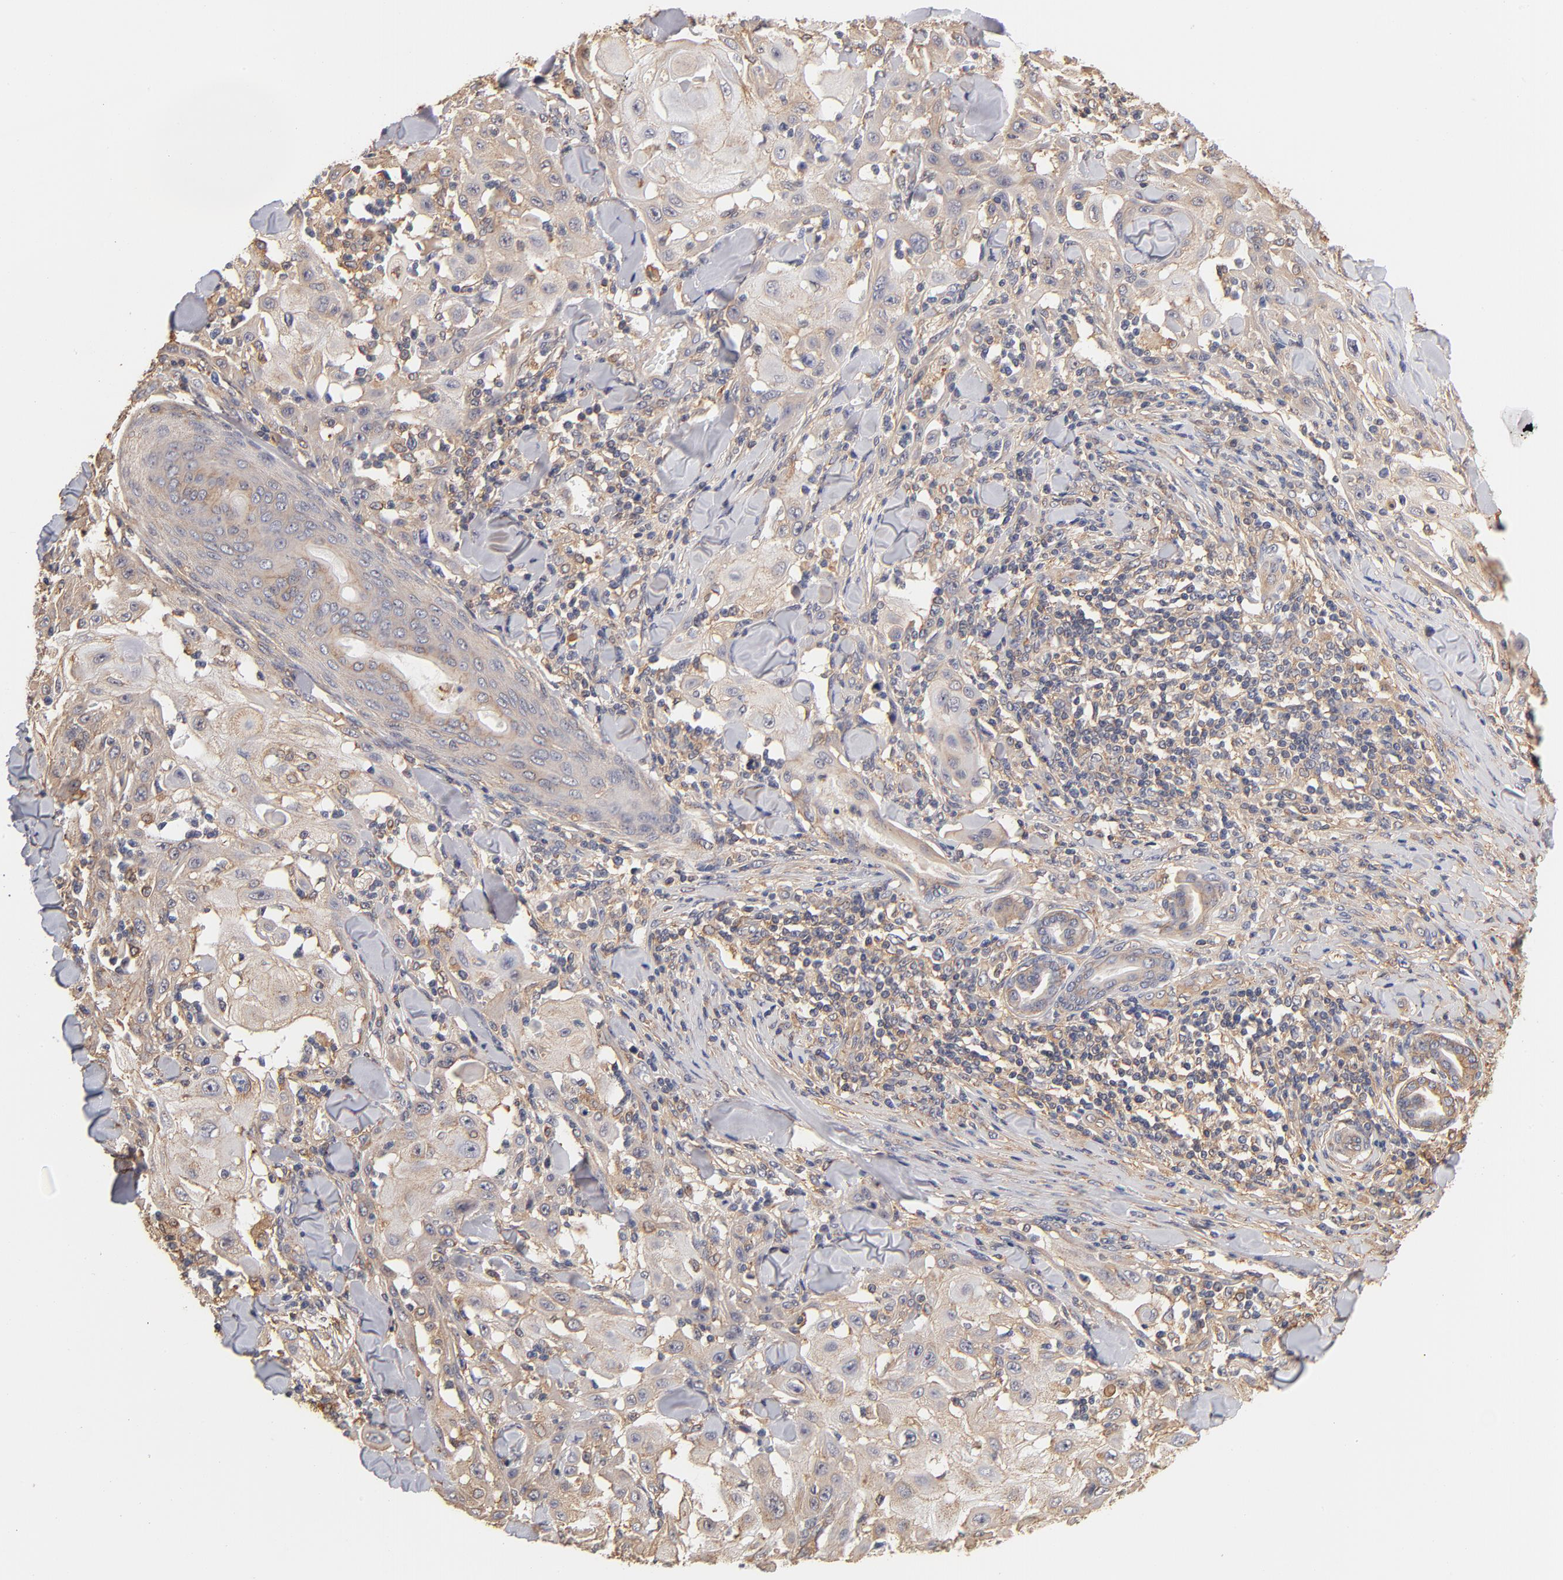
{"staining": {"intensity": "weak", "quantity": "<25%", "location": "cytoplasmic/membranous"}, "tissue": "skin cancer", "cell_type": "Tumor cells", "image_type": "cancer", "snomed": [{"axis": "morphology", "description": "Squamous cell carcinoma, NOS"}, {"axis": "topography", "description": "Skin"}], "caption": "This is a photomicrograph of IHC staining of squamous cell carcinoma (skin), which shows no expression in tumor cells.", "gene": "FCMR", "patient": {"sex": "male", "age": 24}}